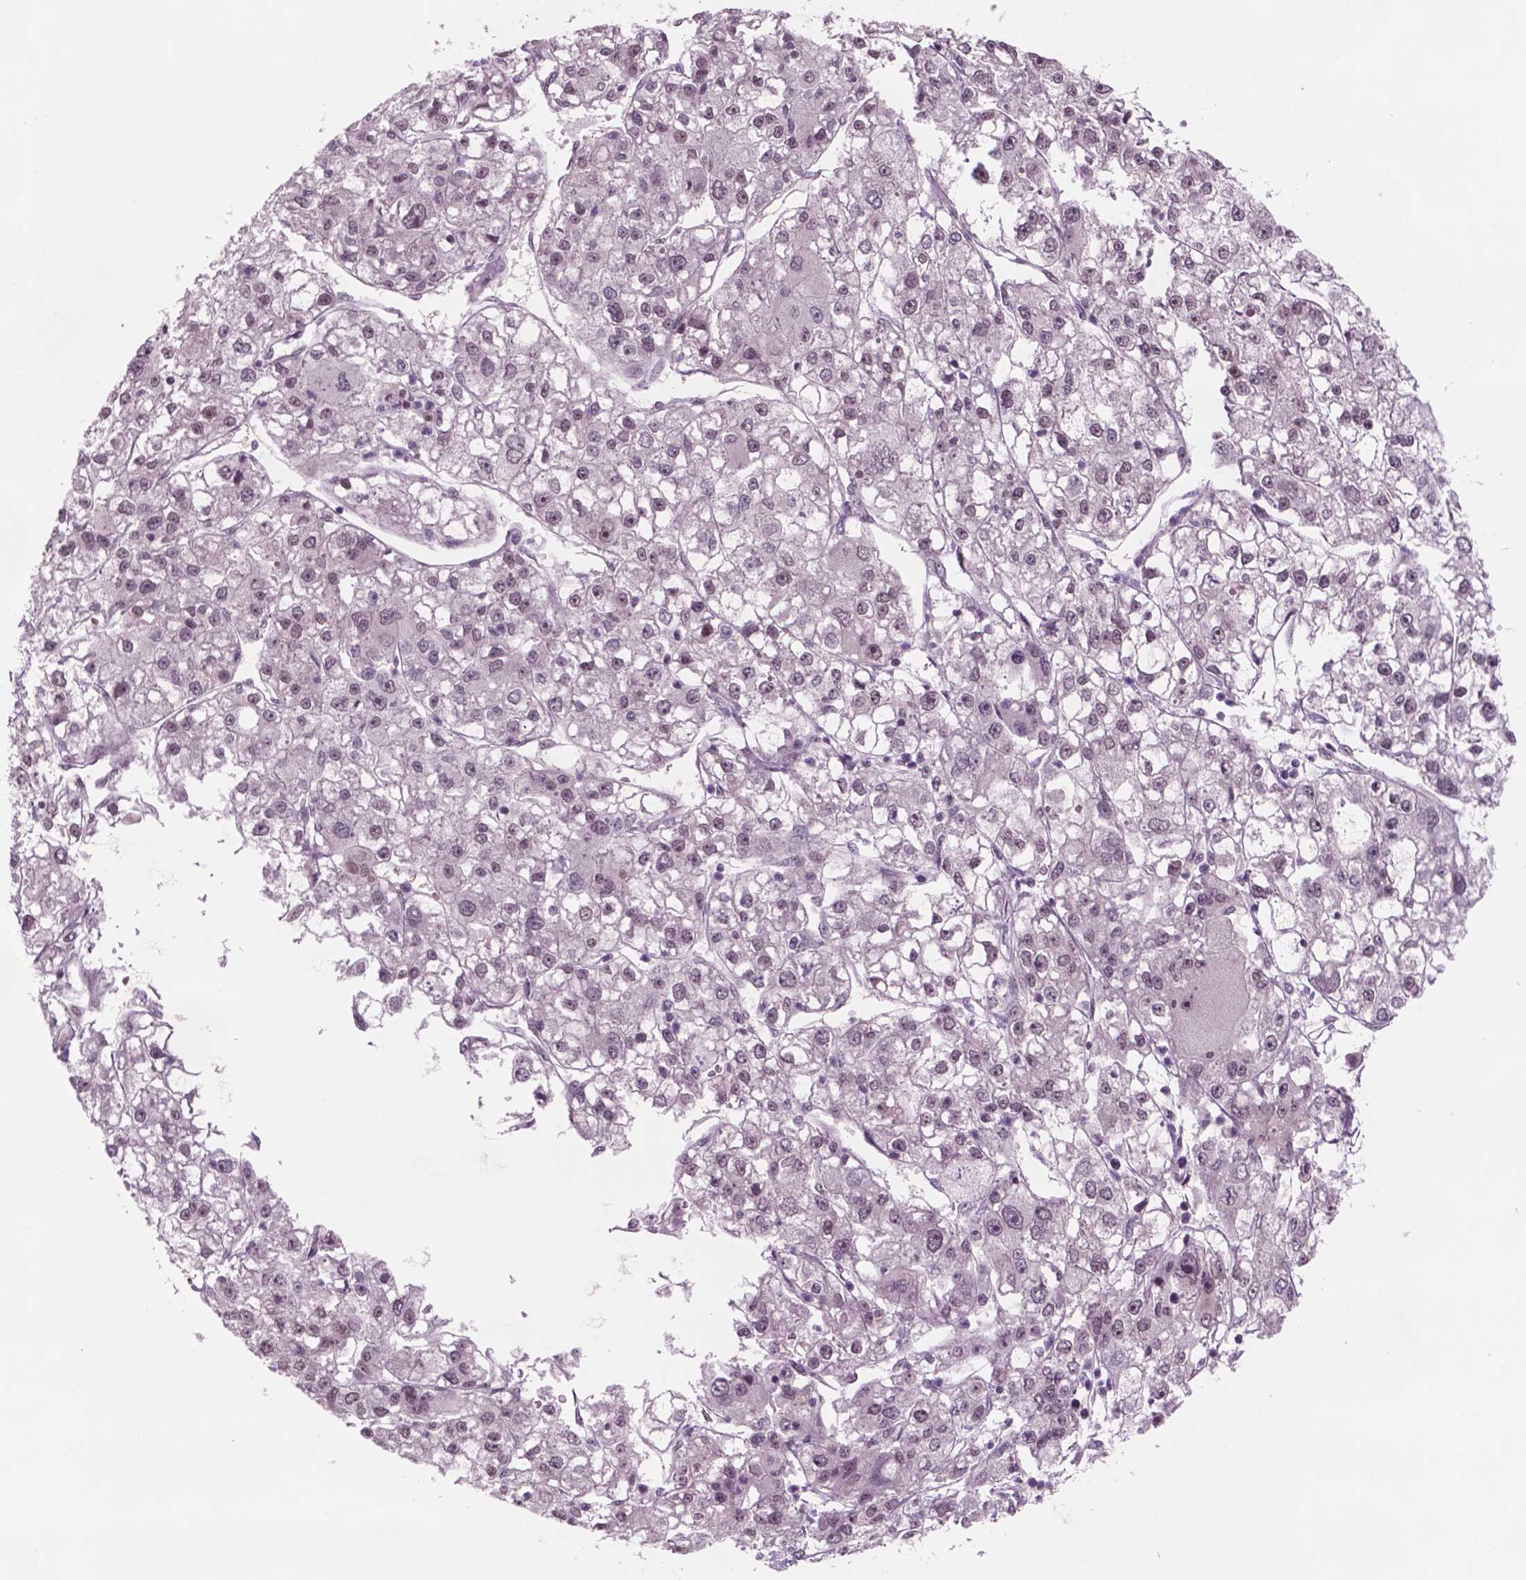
{"staining": {"intensity": "moderate", "quantity": "<25%", "location": "nuclear"}, "tissue": "liver cancer", "cell_type": "Tumor cells", "image_type": "cancer", "snomed": [{"axis": "morphology", "description": "Carcinoma, Hepatocellular, NOS"}, {"axis": "topography", "description": "Liver"}], "caption": "Immunohistochemical staining of human hepatocellular carcinoma (liver) displays moderate nuclear protein positivity in about <25% of tumor cells.", "gene": "POLR2E", "patient": {"sex": "male", "age": 56}}